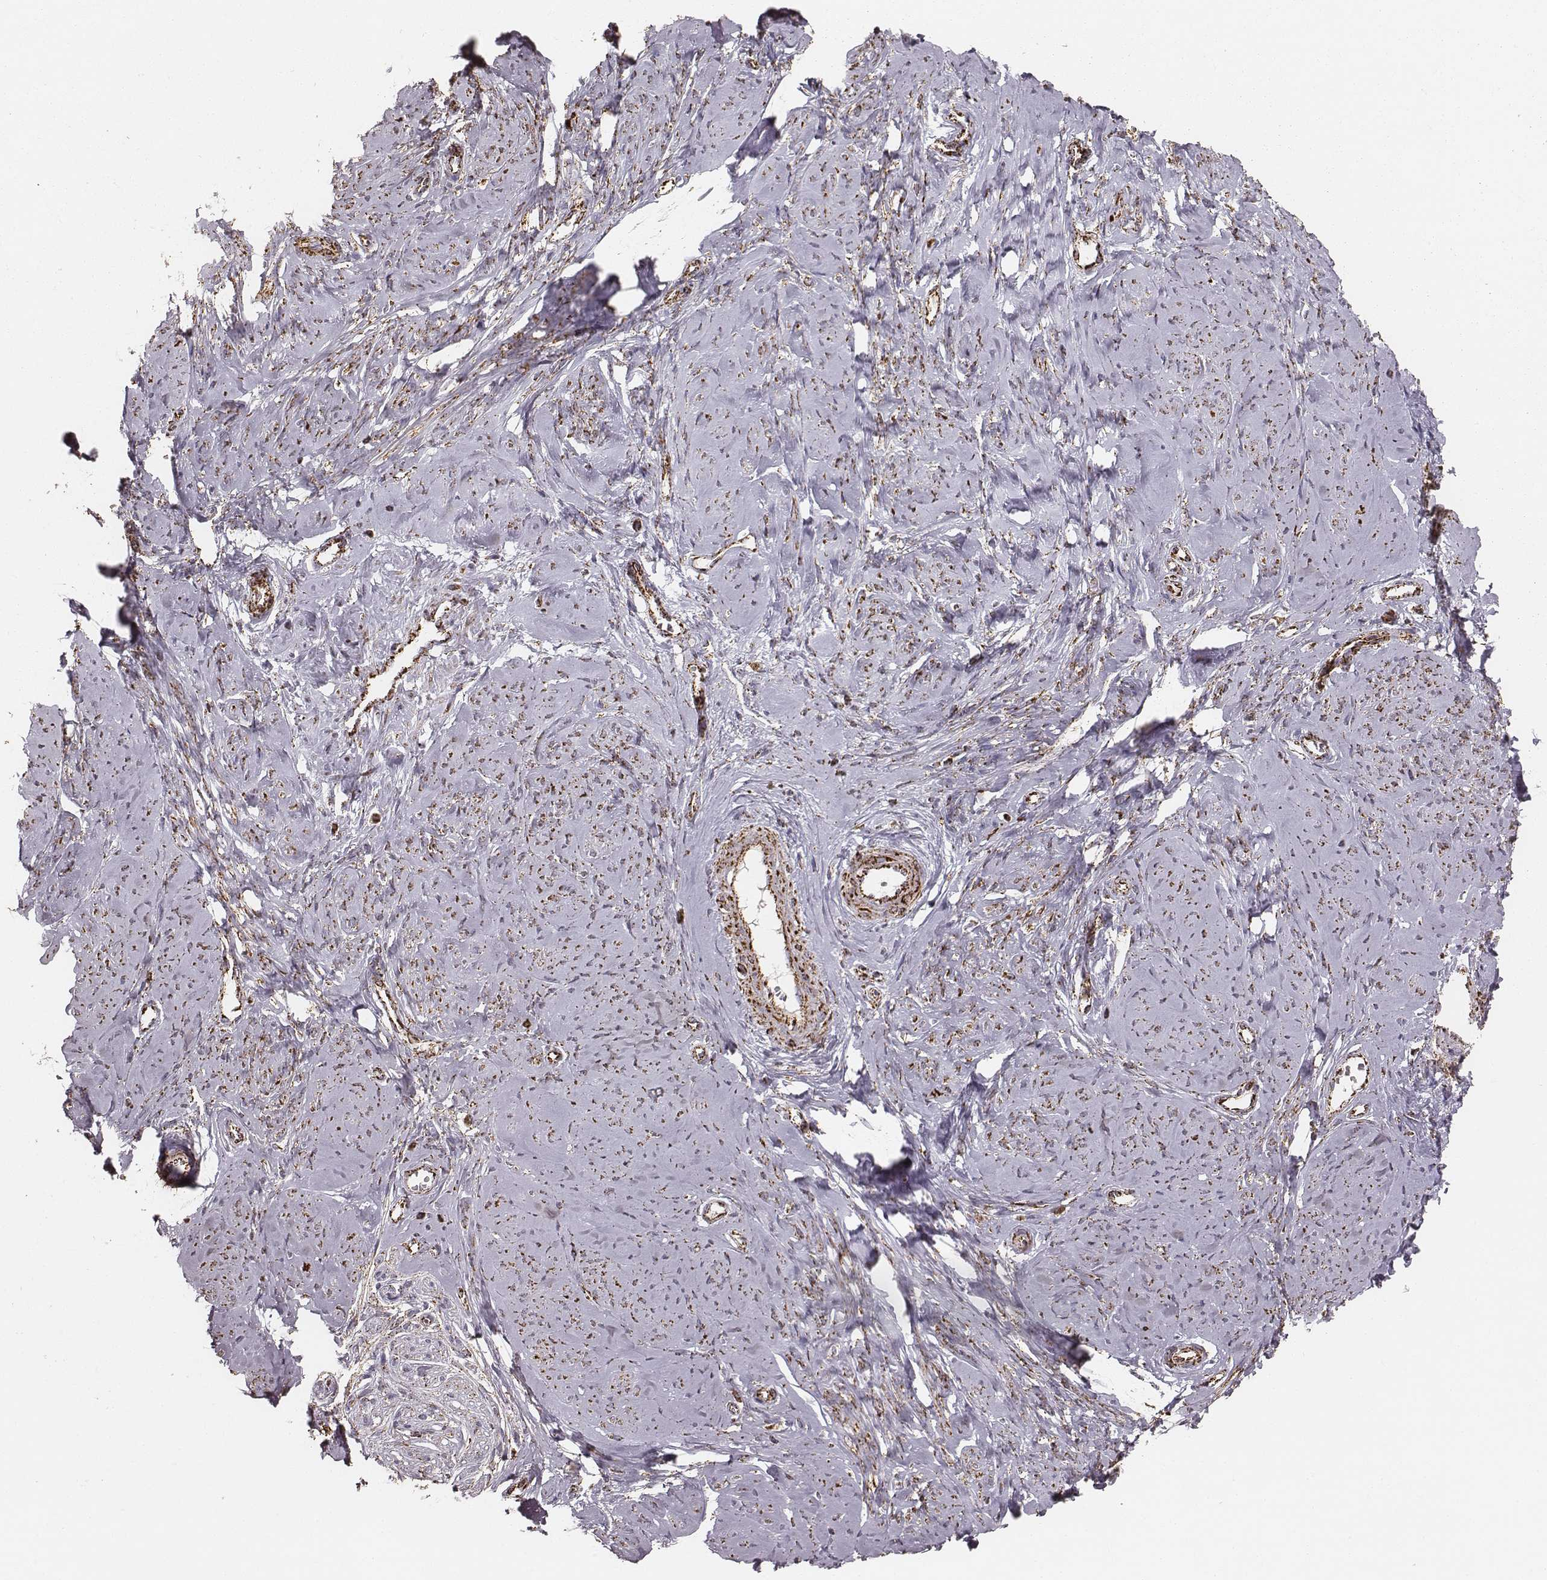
{"staining": {"intensity": "strong", "quantity": "25%-75%", "location": "cytoplasmic/membranous"}, "tissue": "smooth muscle", "cell_type": "Smooth muscle cells", "image_type": "normal", "snomed": [{"axis": "morphology", "description": "Normal tissue, NOS"}, {"axis": "topography", "description": "Smooth muscle"}], "caption": "Smooth muscle stained with a protein marker demonstrates strong staining in smooth muscle cells.", "gene": "TUFM", "patient": {"sex": "female", "age": 48}}